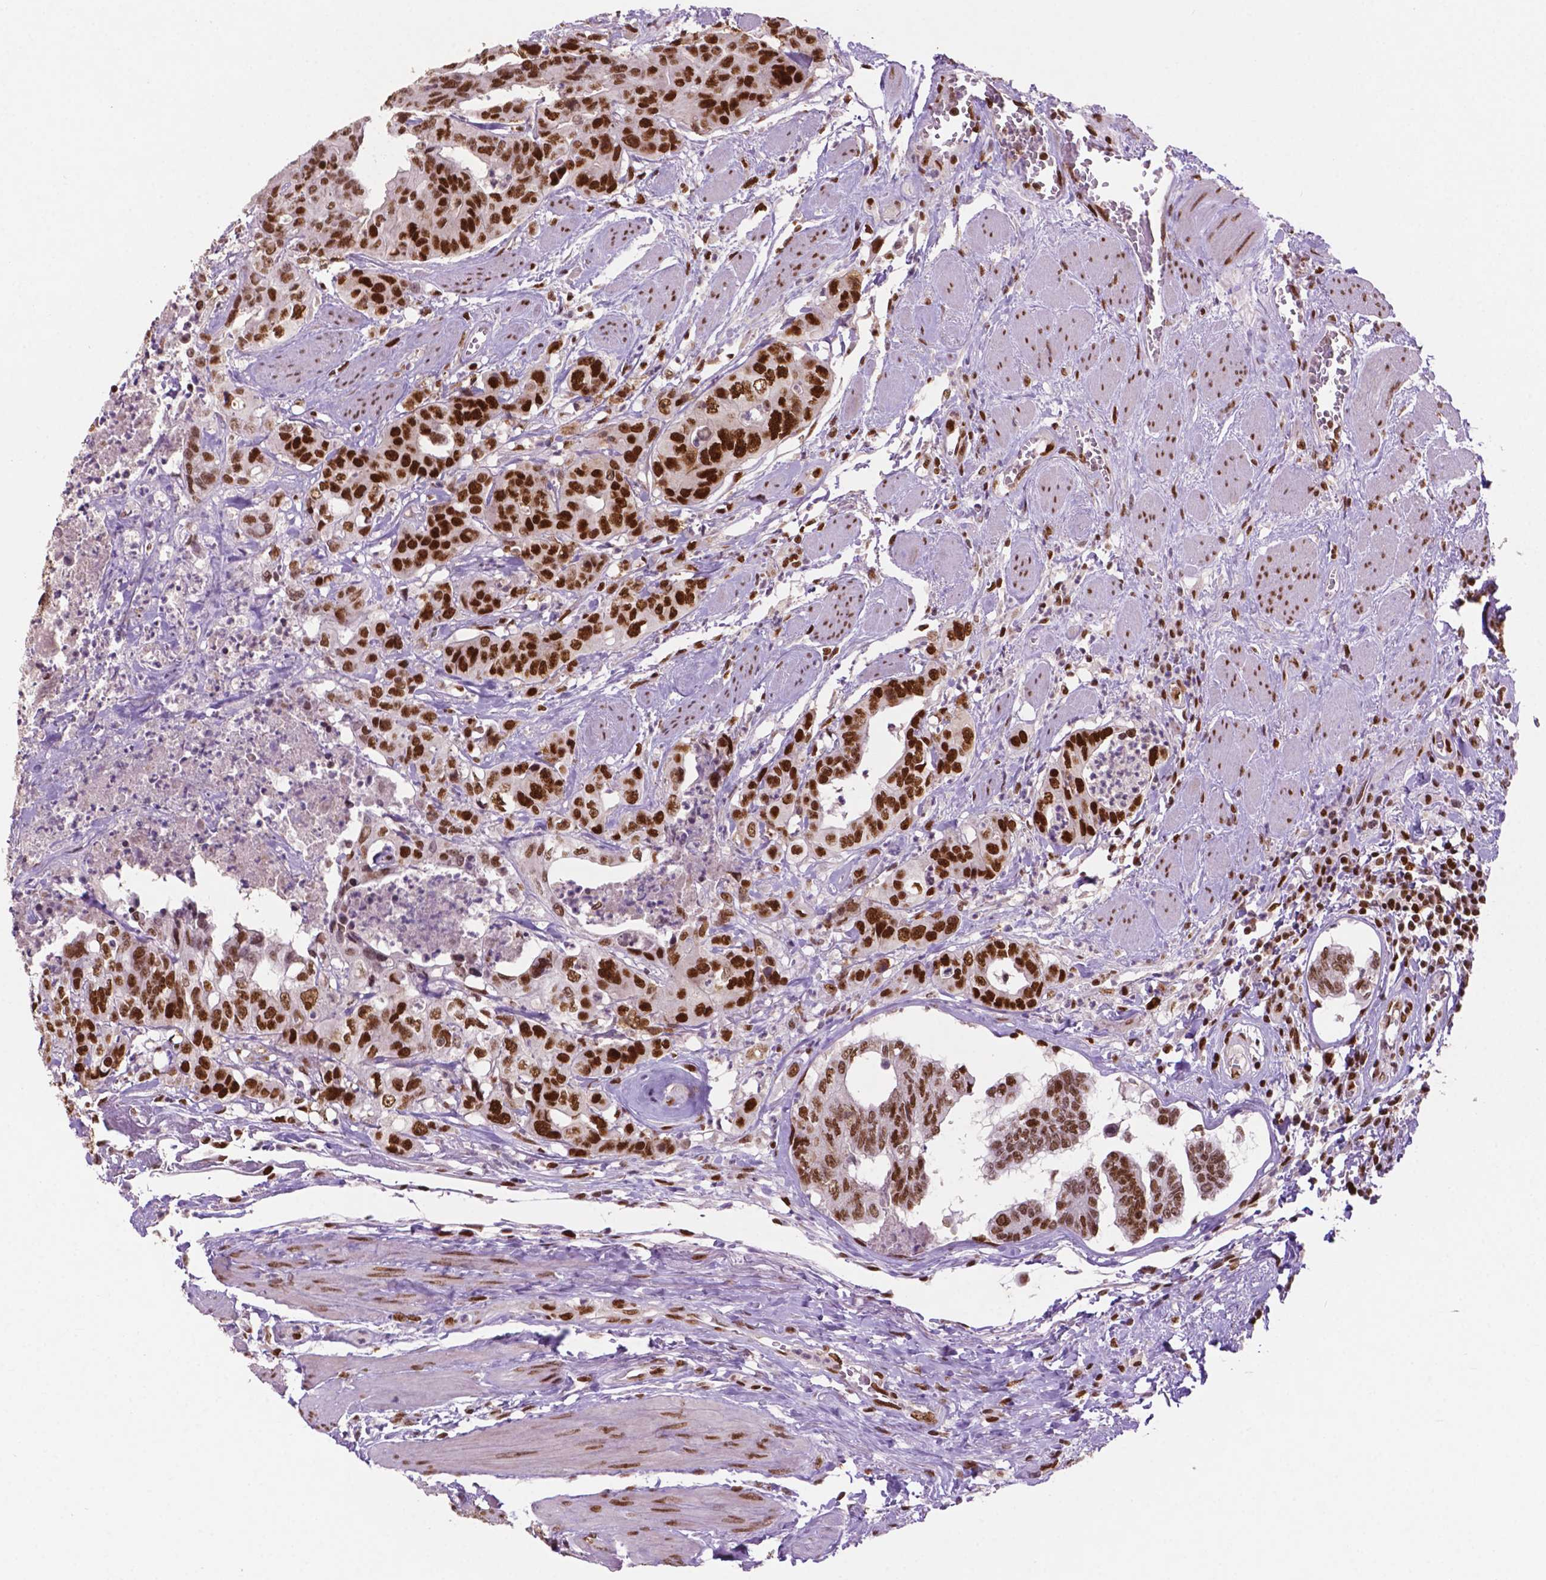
{"staining": {"intensity": "strong", "quantity": "25%-75%", "location": "nuclear"}, "tissue": "colorectal cancer", "cell_type": "Tumor cells", "image_type": "cancer", "snomed": [{"axis": "morphology", "description": "Adenocarcinoma, NOS"}, {"axis": "topography", "description": "Rectum"}], "caption": "High-magnification brightfield microscopy of colorectal adenocarcinoma stained with DAB (3,3'-diaminobenzidine) (brown) and counterstained with hematoxylin (blue). tumor cells exhibit strong nuclear expression is seen in about25%-75% of cells.", "gene": "MLH1", "patient": {"sex": "female", "age": 62}}